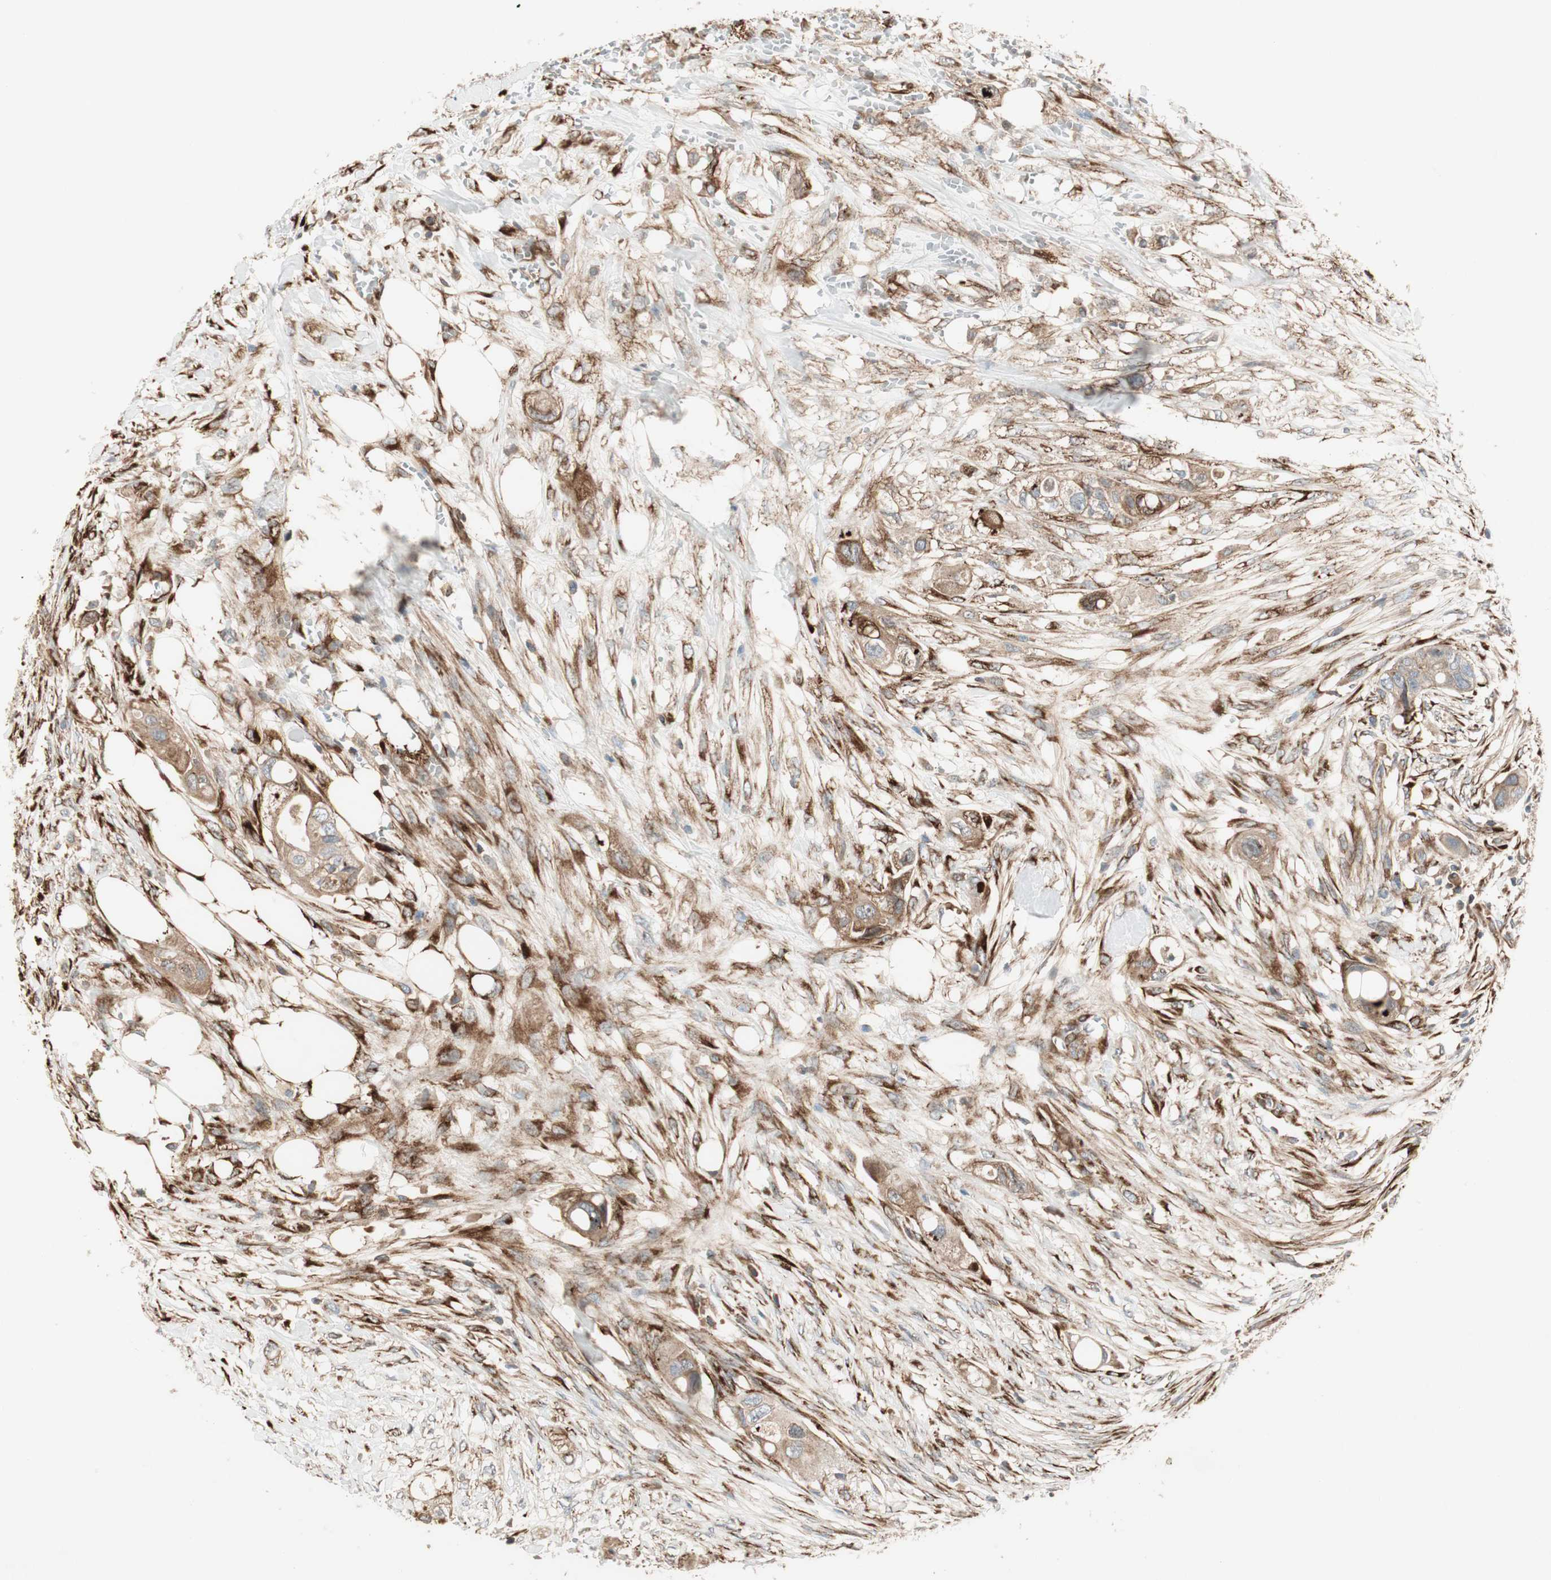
{"staining": {"intensity": "weak", "quantity": ">75%", "location": "cytoplasmic/membranous"}, "tissue": "colorectal cancer", "cell_type": "Tumor cells", "image_type": "cancer", "snomed": [{"axis": "morphology", "description": "Adenocarcinoma, NOS"}, {"axis": "topography", "description": "Colon"}], "caption": "Colorectal cancer (adenocarcinoma) stained for a protein (brown) demonstrates weak cytoplasmic/membranous positive expression in about >75% of tumor cells.", "gene": "PRKG1", "patient": {"sex": "female", "age": 57}}